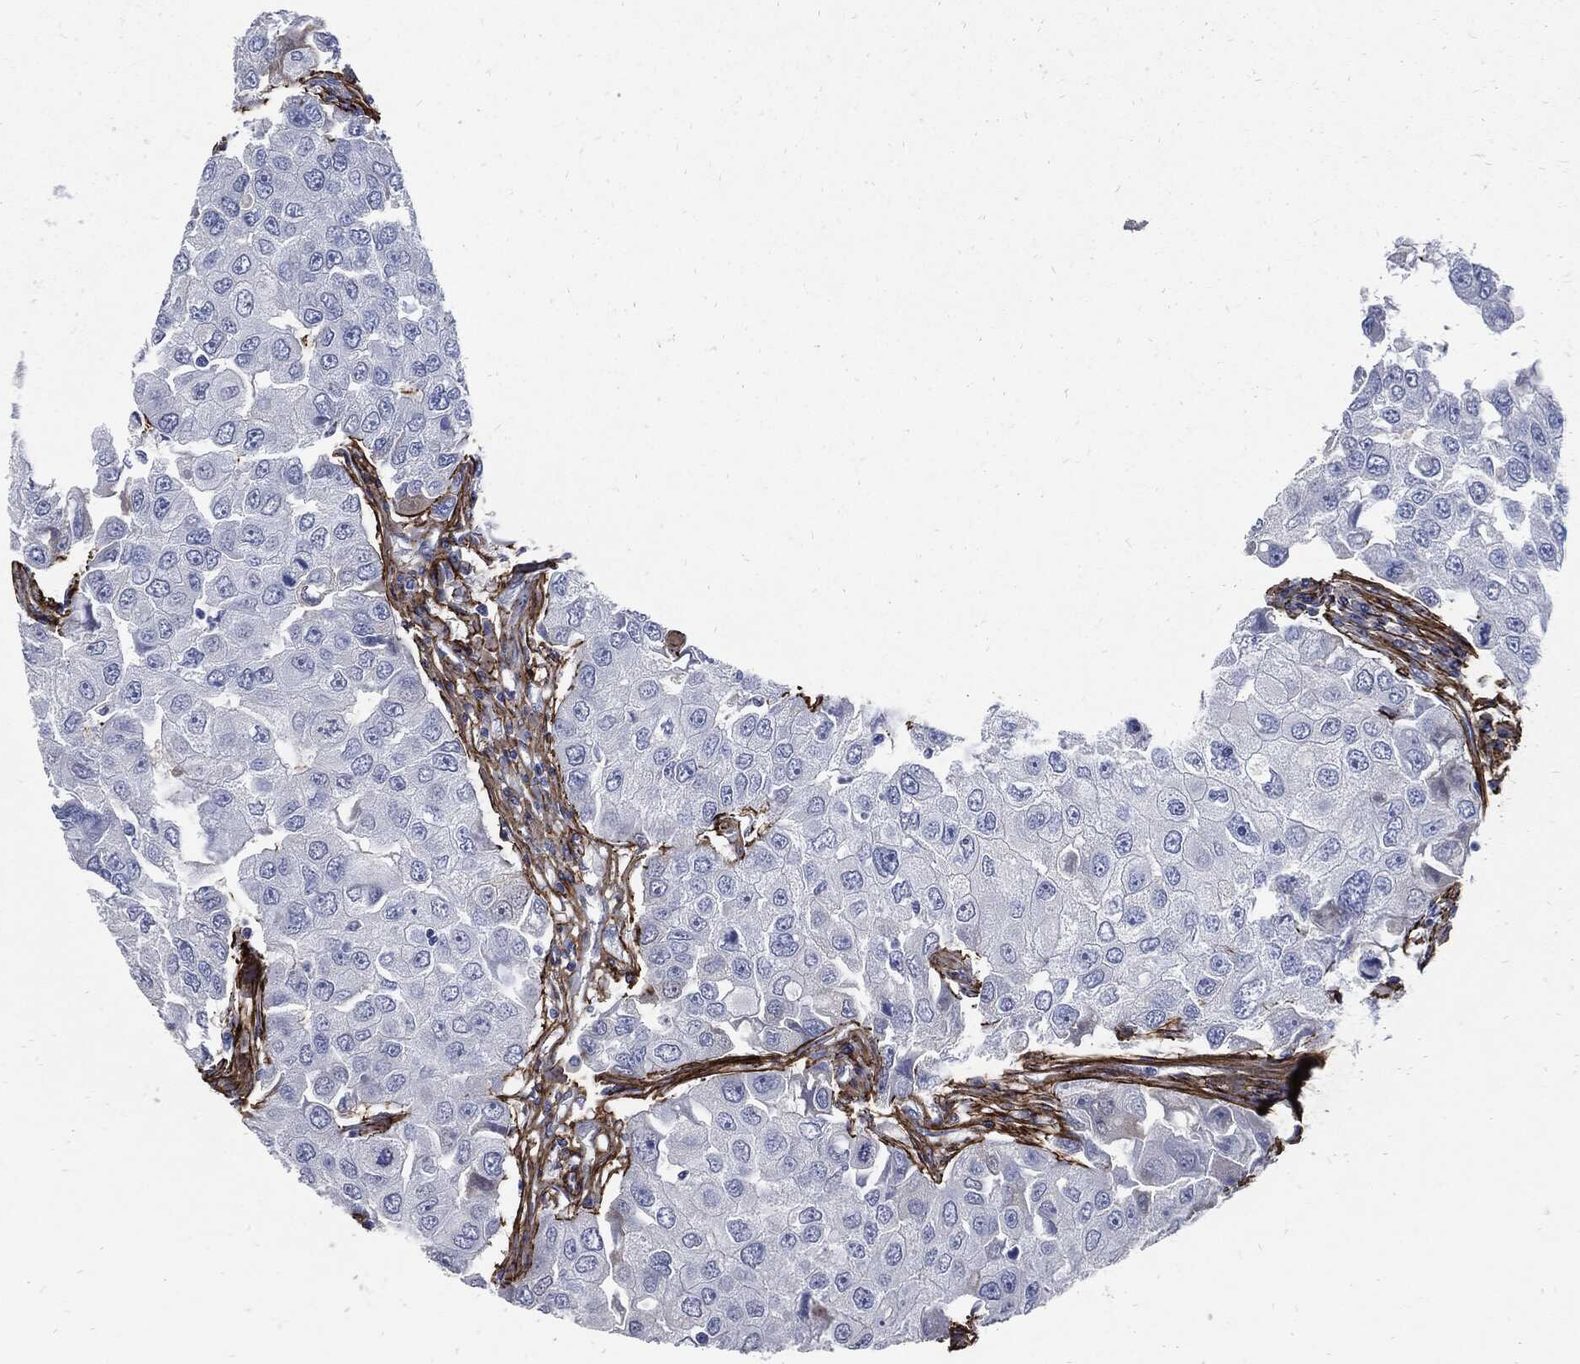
{"staining": {"intensity": "negative", "quantity": "none", "location": "none"}, "tissue": "breast cancer", "cell_type": "Tumor cells", "image_type": "cancer", "snomed": [{"axis": "morphology", "description": "Duct carcinoma"}, {"axis": "topography", "description": "Breast"}], "caption": "Immunohistochemistry (IHC) micrograph of neoplastic tissue: human breast cancer (infiltrating ductal carcinoma) stained with DAB (3,3'-diaminobenzidine) shows no significant protein positivity in tumor cells. (Brightfield microscopy of DAB (3,3'-diaminobenzidine) immunohistochemistry at high magnification).", "gene": "FBN1", "patient": {"sex": "female", "age": 27}}